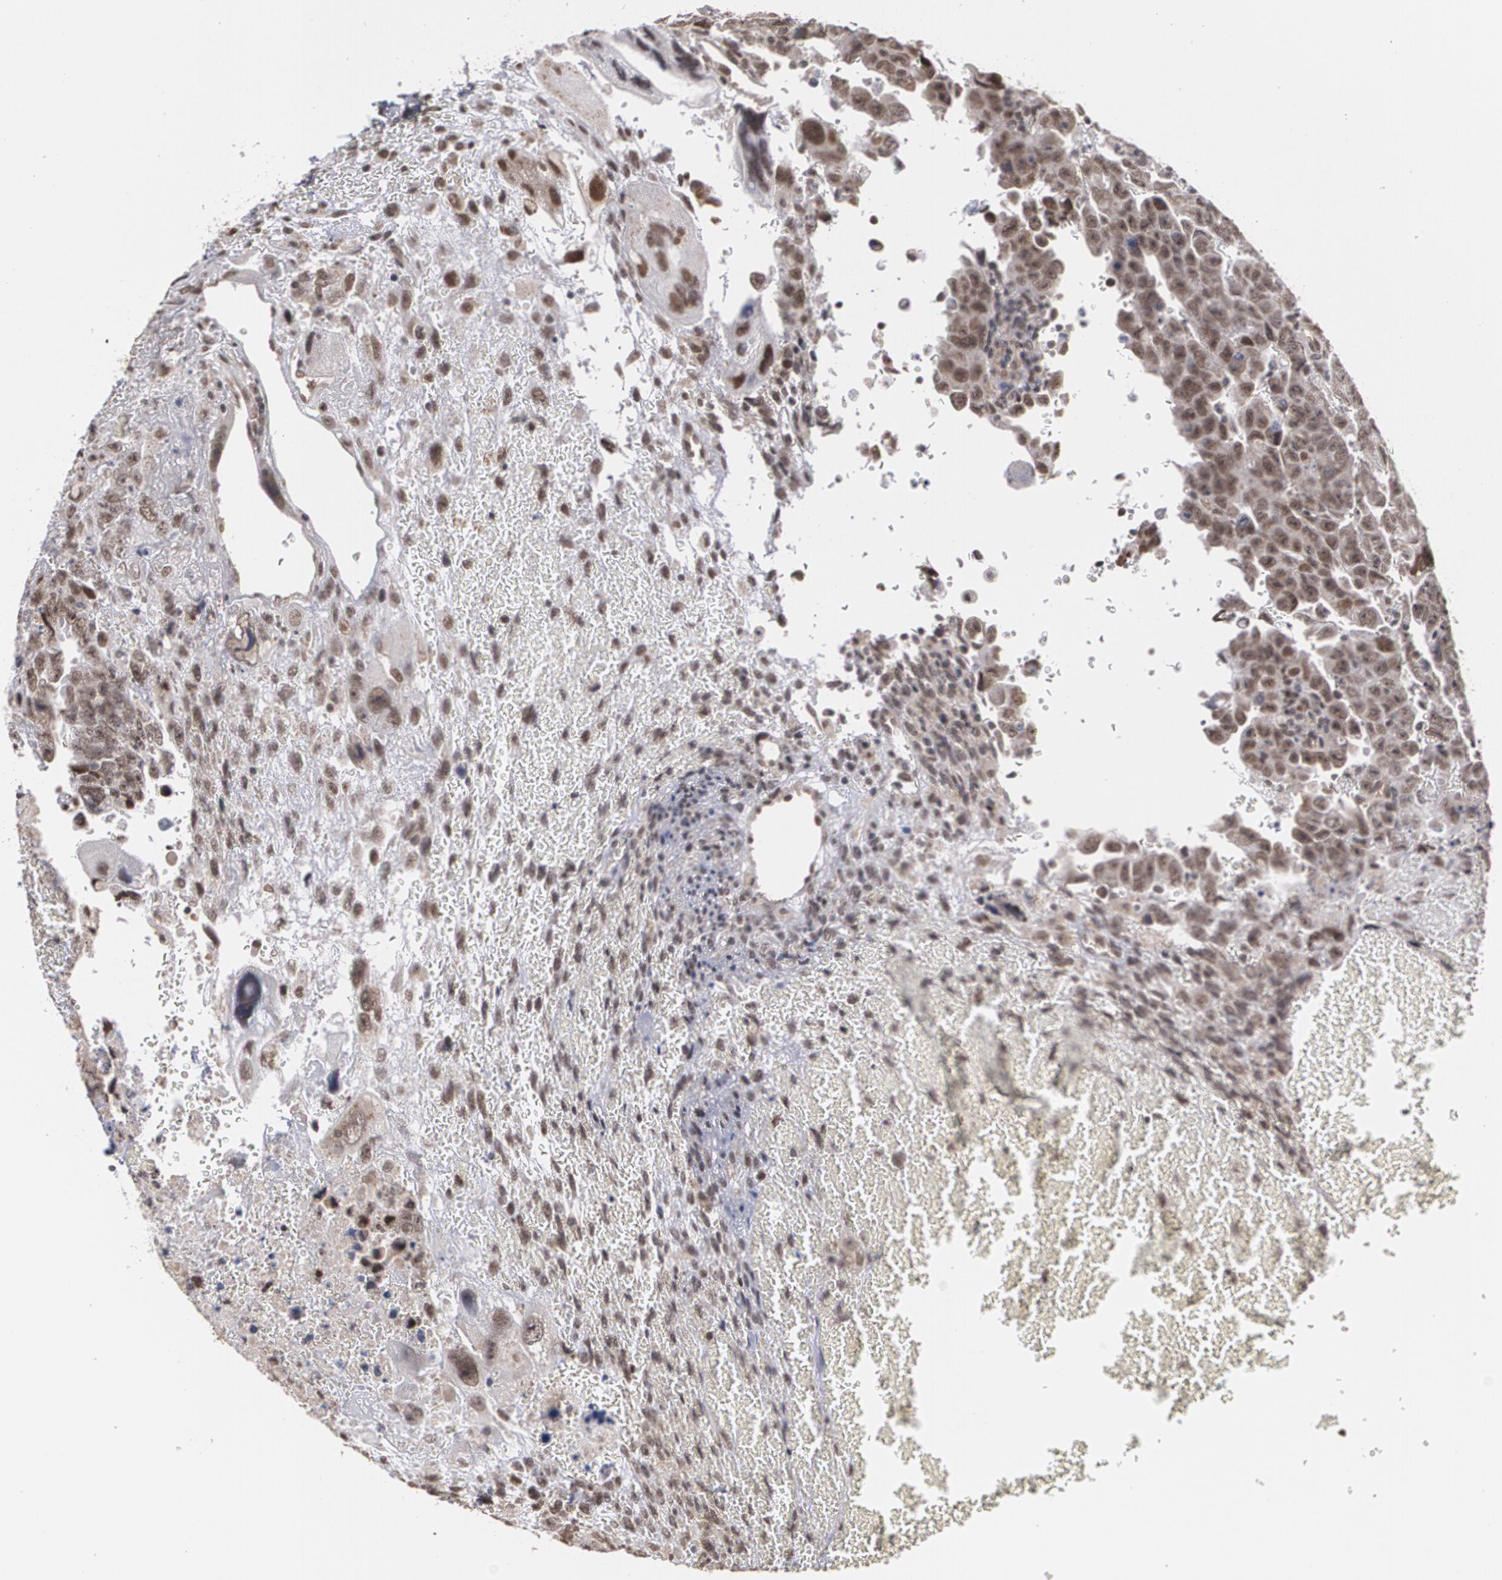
{"staining": {"intensity": "weak", "quantity": ">75%", "location": "nuclear"}, "tissue": "testis cancer", "cell_type": "Tumor cells", "image_type": "cancer", "snomed": [{"axis": "morphology", "description": "Carcinoma, Embryonal, NOS"}, {"axis": "topography", "description": "Testis"}], "caption": "Immunohistochemical staining of human testis embryonal carcinoma displays low levels of weak nuclear staining in approximately >75% of tumor cells.", "gene": "ZNF75A", "patient": {"sex": "male", "age": 28}}